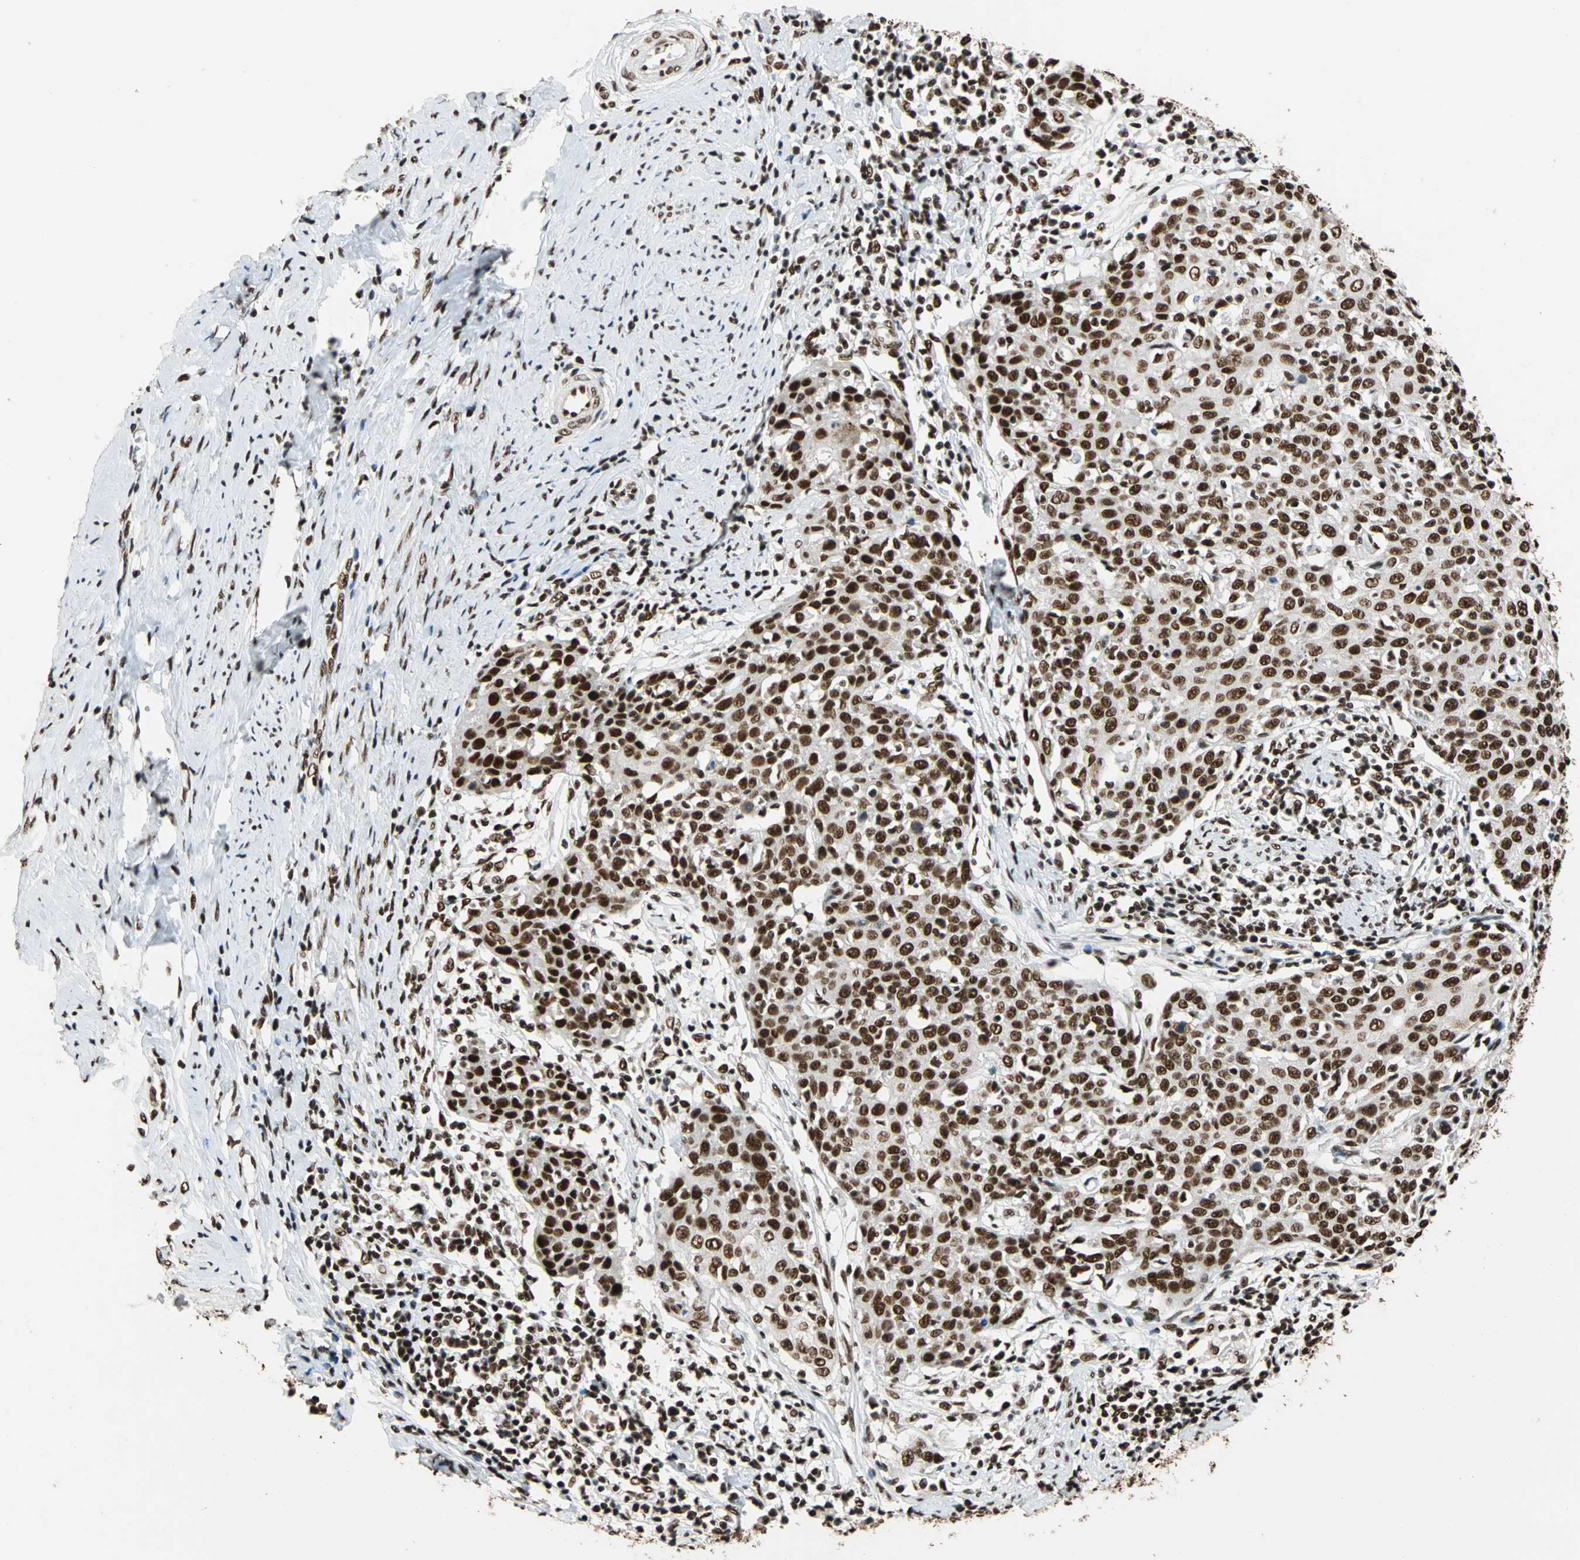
{"staining": {"intensity": "strong", "quantity": ">75%", "location": "nuclear"}, "tissue": "cervical cancer", "cell_type": "Tumor cells", "image_type": "cancer", "snomed": [{"axis": "morphology", "description": "Squamous cell carcinoma, NOS"}, {"axis": "topography", "description": "Cervix"}], "caption": "High-magnification brightfield microscopy of squamous cell carcinoma (cervical) stained with DAB (brown) and counterstained with hematoxylin (blue). tumor cells exhibit strong nuclear expression is appreciated in approximately>75% of cells. (IHC, brightfield microscopy, high magnification).", "gene": "ILF2", "patient": {"sex": "female", "age": 38}}